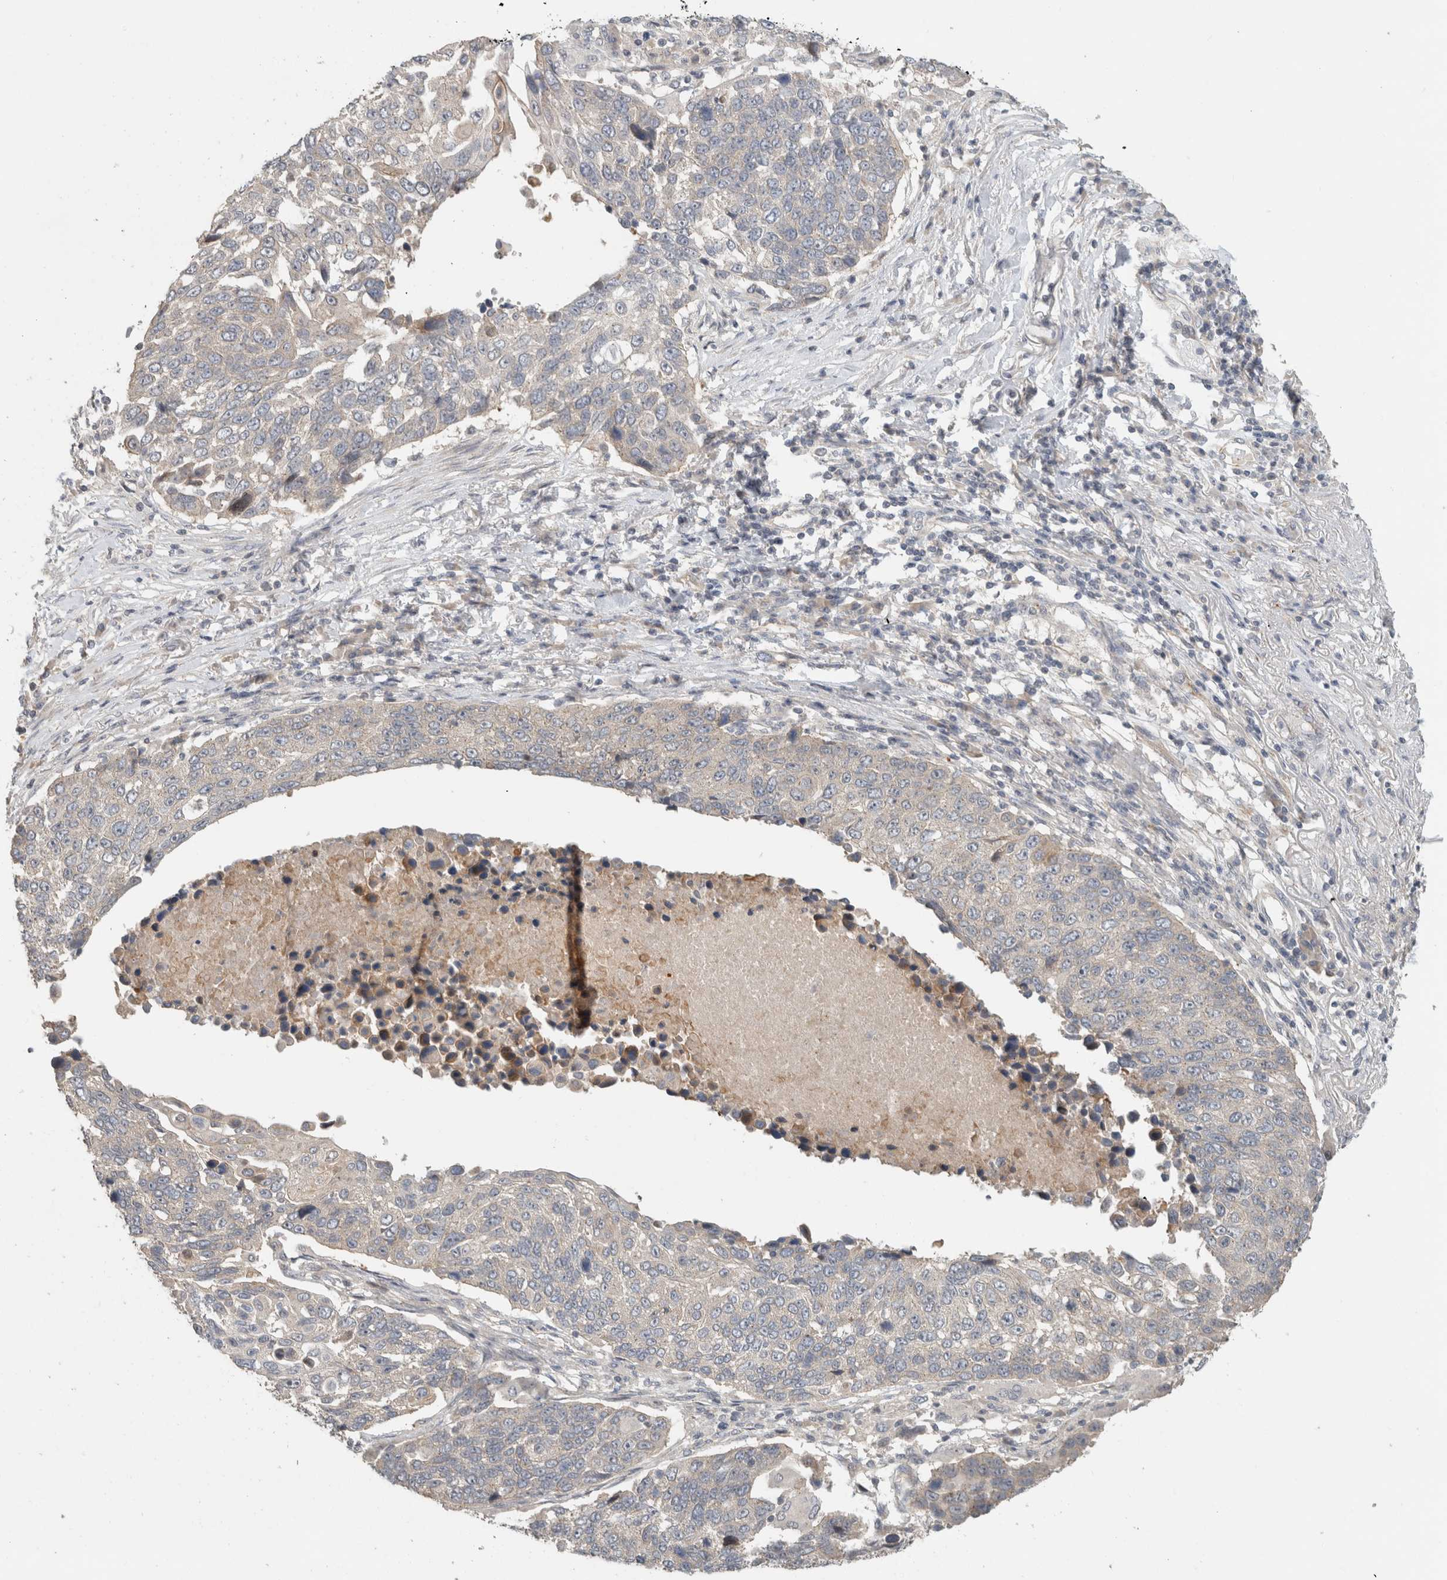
{"staining": {"intensity": "negative", "quantity": "none", "location": "none"}, "tissue": "lung cancer", "cell_type": "Tumor cells", "image_type": "cancer", "snomed": [{"axis": "morphology", "description": "Squamous cell carcinoma, NOS"}, {"axis": "topography", "description": "Lung"}], "caption": "High magnification brightfield microscopy of lung cancer stained with DAB (3,3'-diaminobenzidine) (brown) and counterstained with hematoxylin (blue): tumor cells show no significant positivity. (Brightfield microscopy of DAB immunohistochemistry at high magnification).", "gene": "ERCC6L2", "patient": {"sex": "male", "age": 66}}